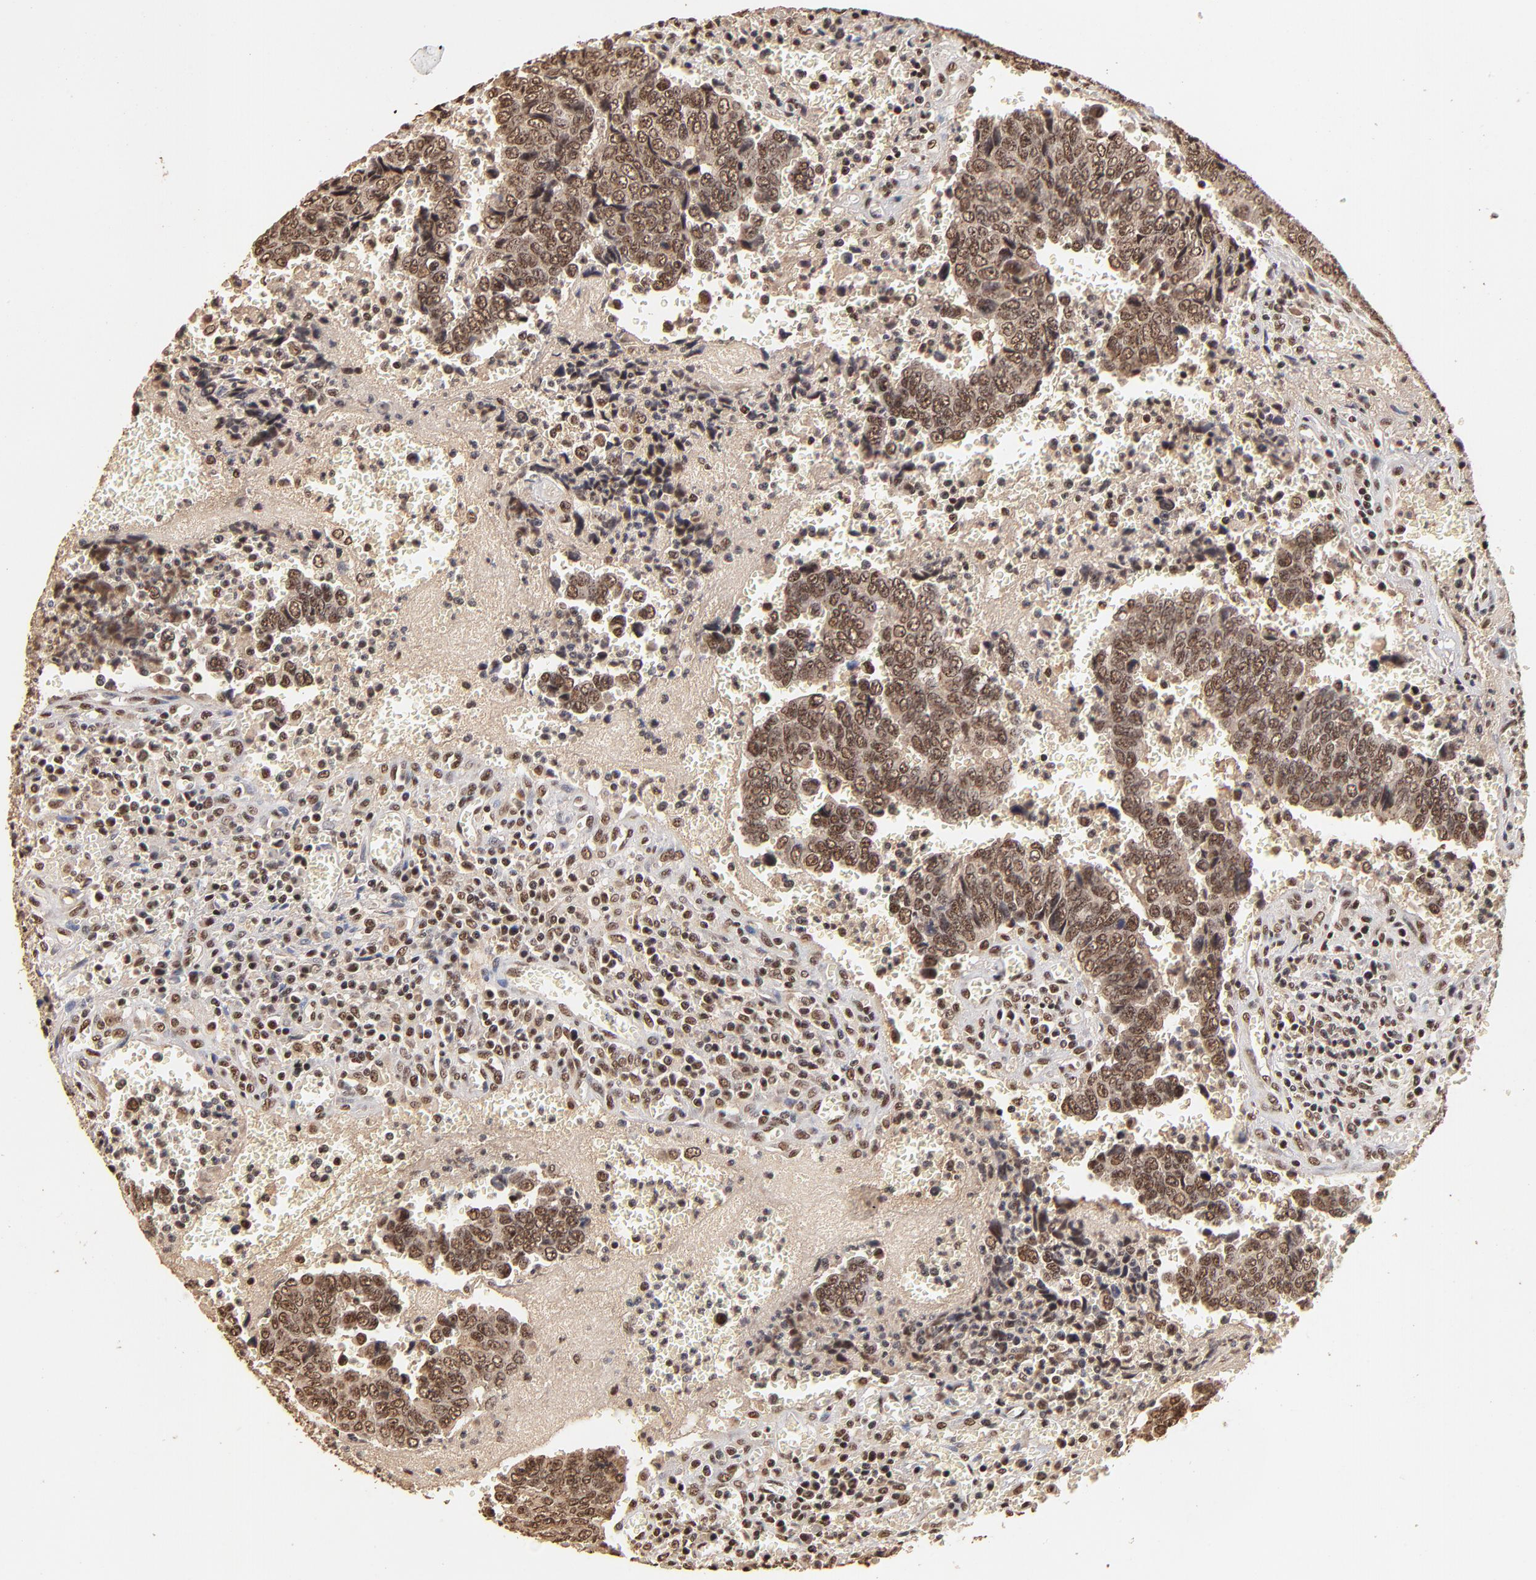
{"staining": {"intensity": "moderate", "quantity": ">75%", "location": "cytoplasmic/membranous,nuclear"}, "tissue": "urothelial cancer", "cell_type": "Tumor cells", "image_type": "cancer", "snomed": [{"axis": "morphology", "description": "Urothelial carcinoma, High grade"}, {"axis": "topography", "description": "Urinary bladder"}], "caption": "Protein expression analysis of human urothelial carcinoma (high-grade) reveals moderate cytoplasmic/membranous and nuclear positivity in about >75% of tumor cells.", "gene": "MED12", "patient": {"sex": "male", "age": 86}}